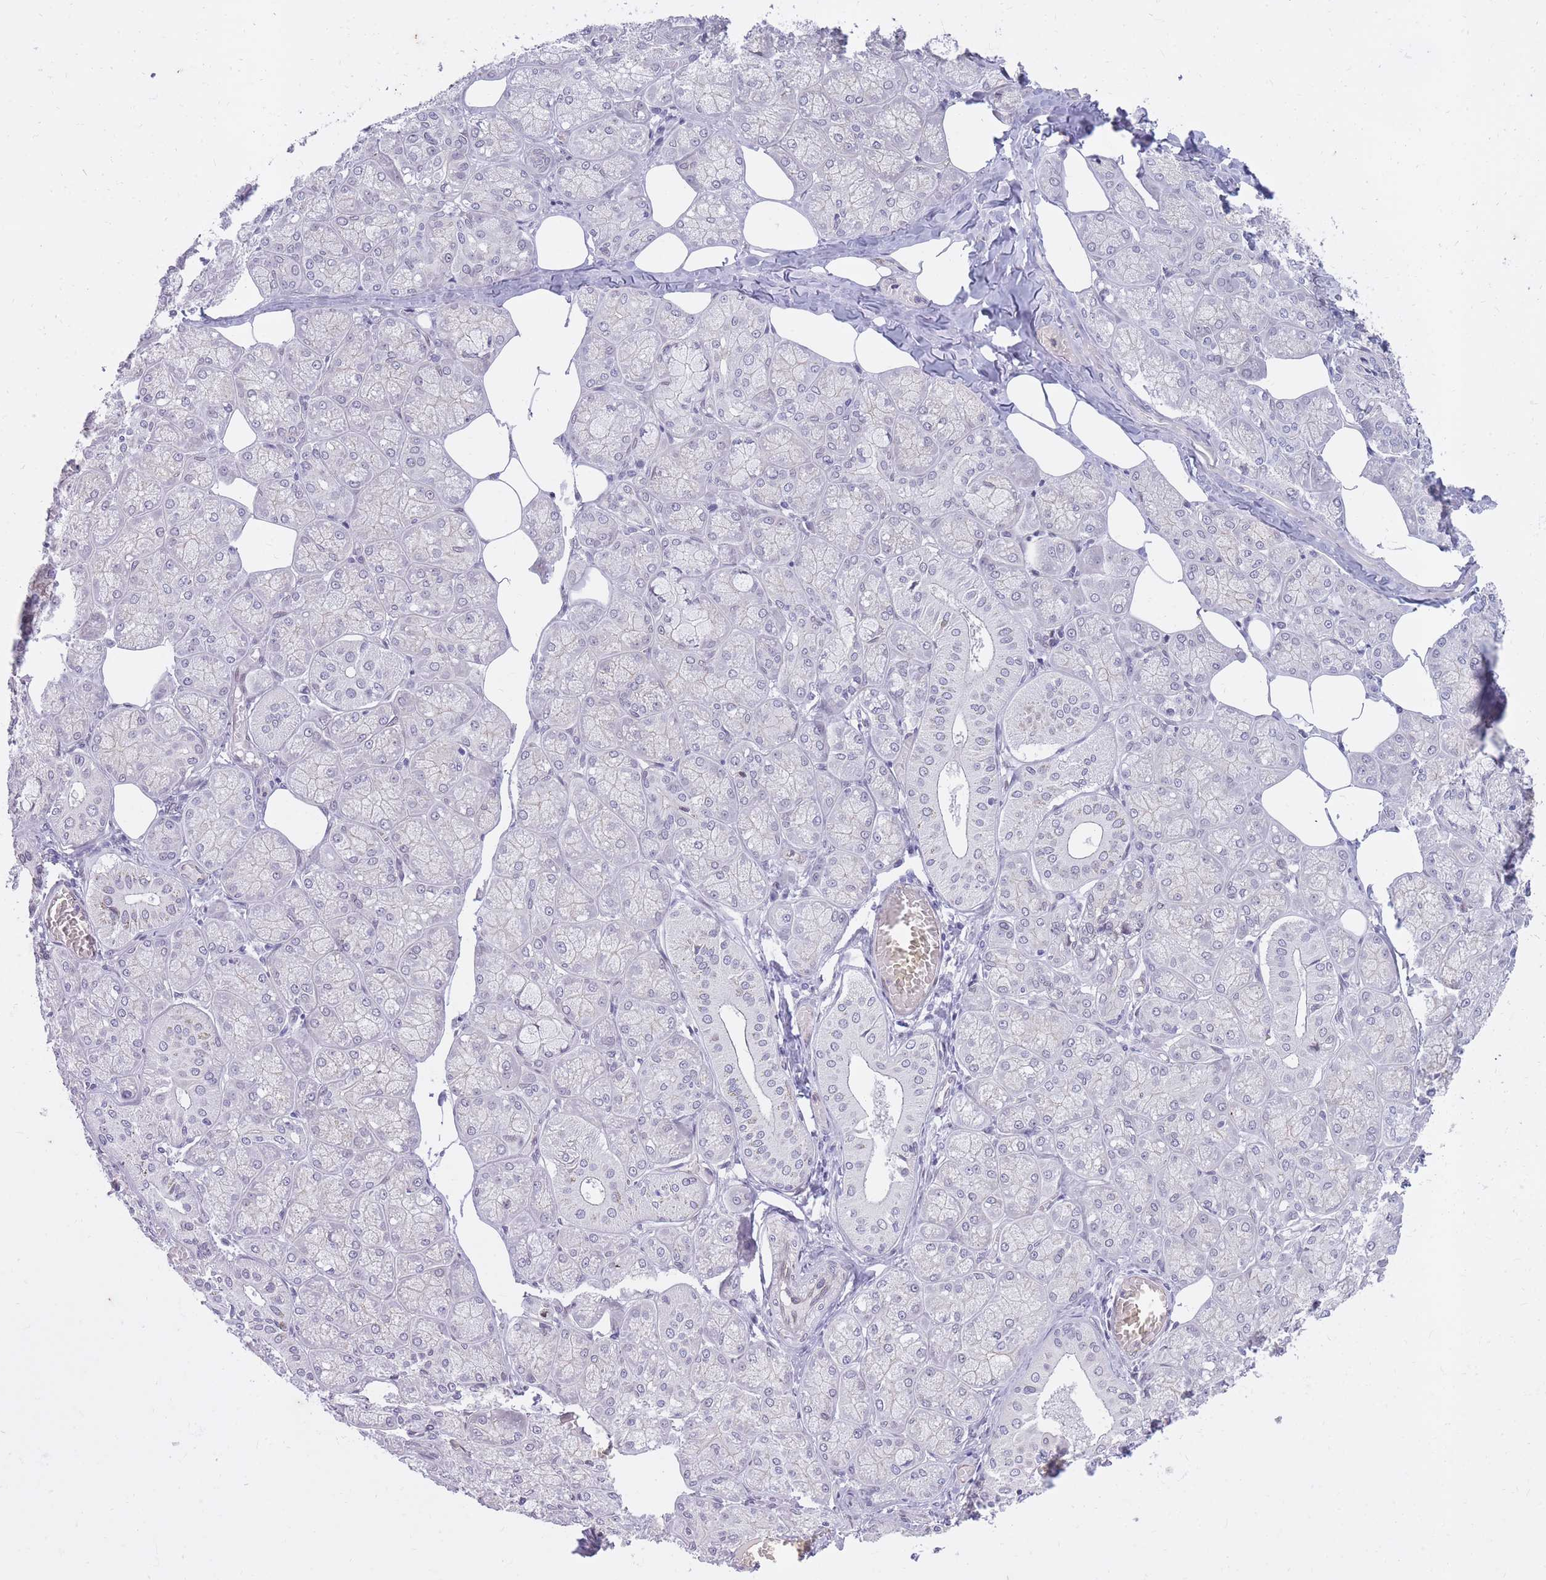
{"staining": {"intensity": "moderate", "quantity": "25%-75%", "location": "cytoplasmic/membranous"}, "tissue": "salivary gland", "cell_type": "Glandular cells", "image_type": "normal", "snomed": [{"axis": "morphology", "description": "Normal tissue, NOS"}, {"axis": "topography", "description": "Salivary gland"}], "caption": "Immunohistochemistry (DAB (3,3'-diaminobenzidine)) staining of benign human salivary gland displays moderate cytoplasmic/membranous protein positivity in approximately 25%-75% of glandular cells.", "gene": "HOOK2", "patient": {"sex": "male", "age": 74}}